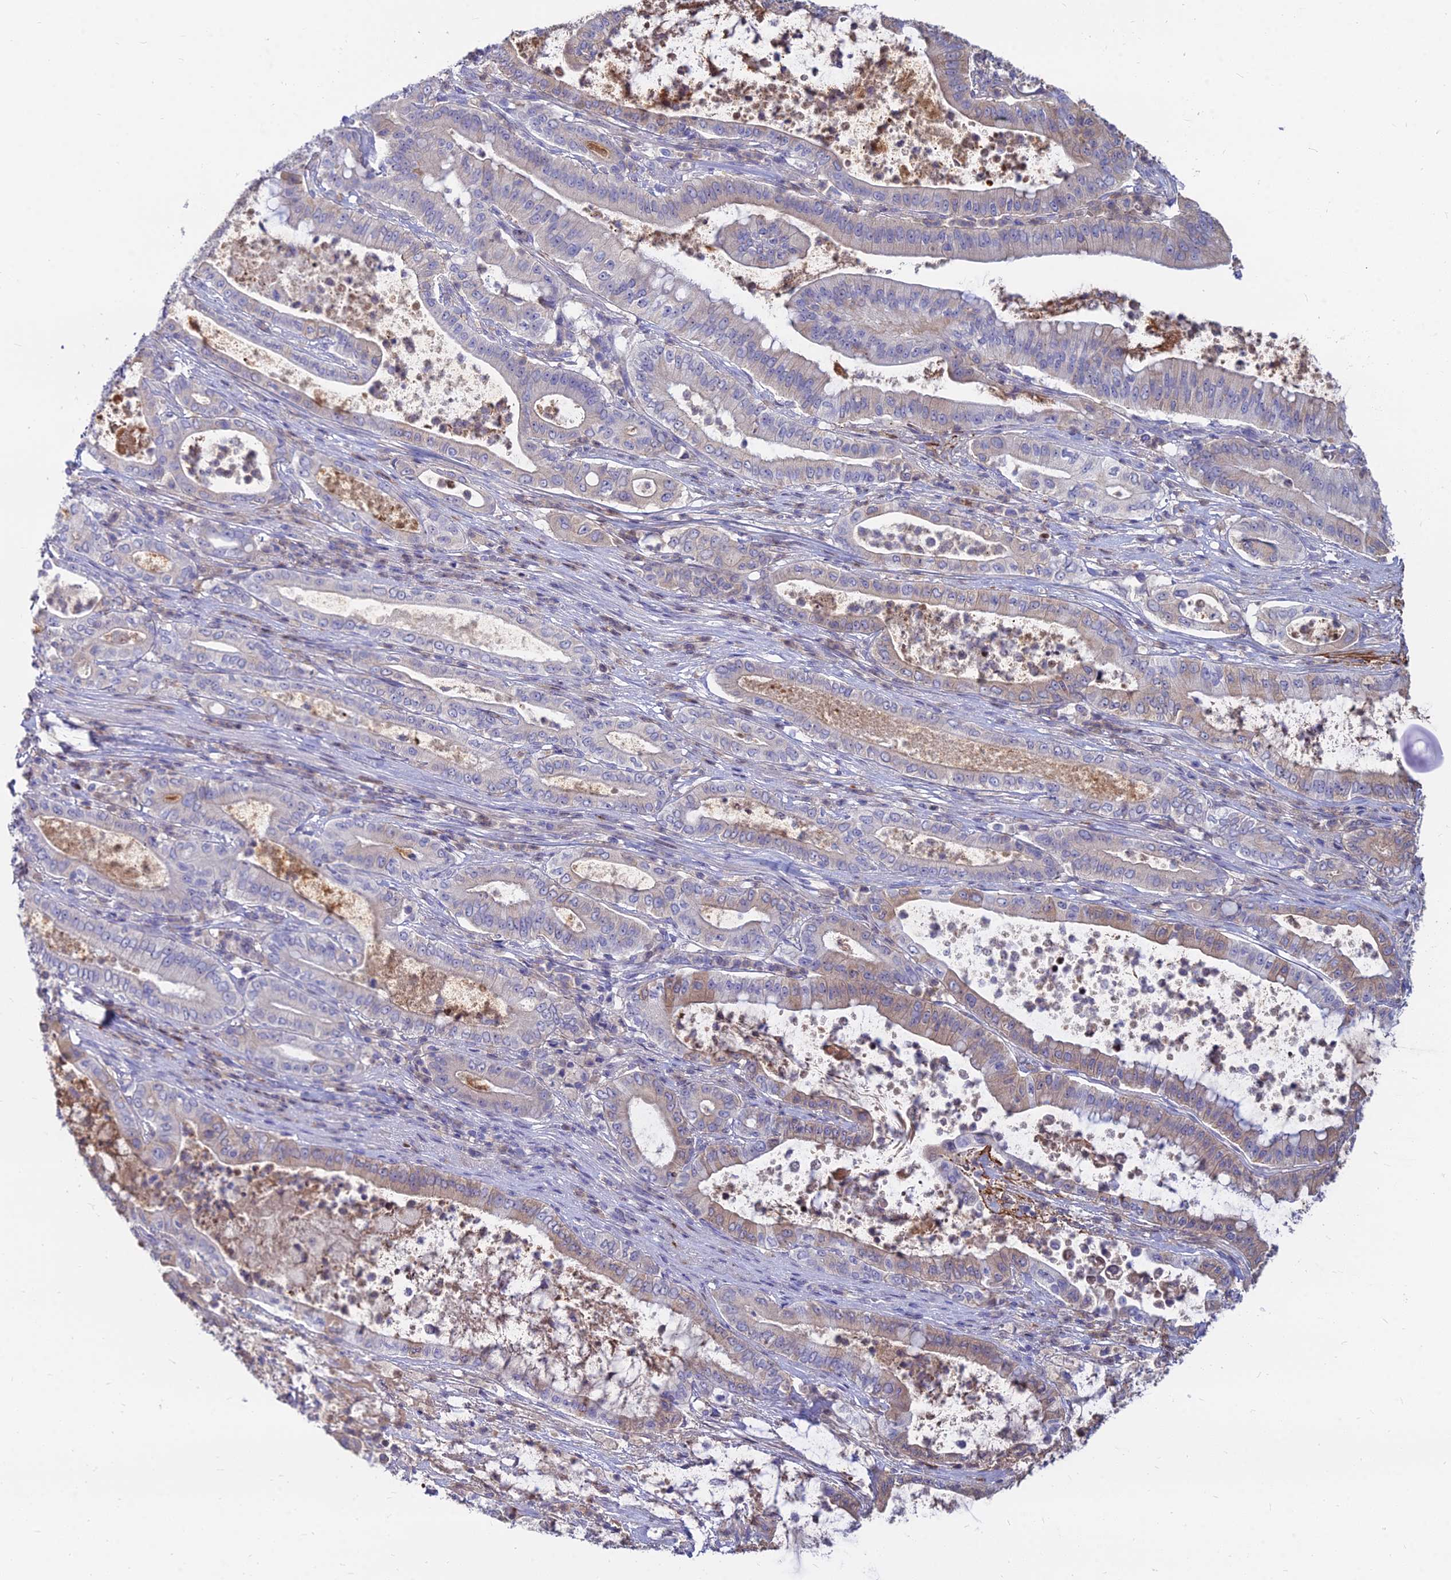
{"staining": {"intensity": "weak", "quantity": "<25%", "location": "cytoplasmic/membranous"}, "tissue": "pancreatic cancer", "cell_type": "Tumor cells", "image_type": "cancer", "snomed": [{"axis": "morphology", "description": "Adenocarcinoma, NOS"}, {"axis": "topography", "description": "Pancreas"}], "caption": "This histopathology image is of pancreatic adenocarcinoma stained with IHC to label a protein in brown with the nuclei are counter-stained blue. There is no expression in tumor cells.", "gene": "GOLGA6D", "patient": {"sex": "male", "age": 71}}